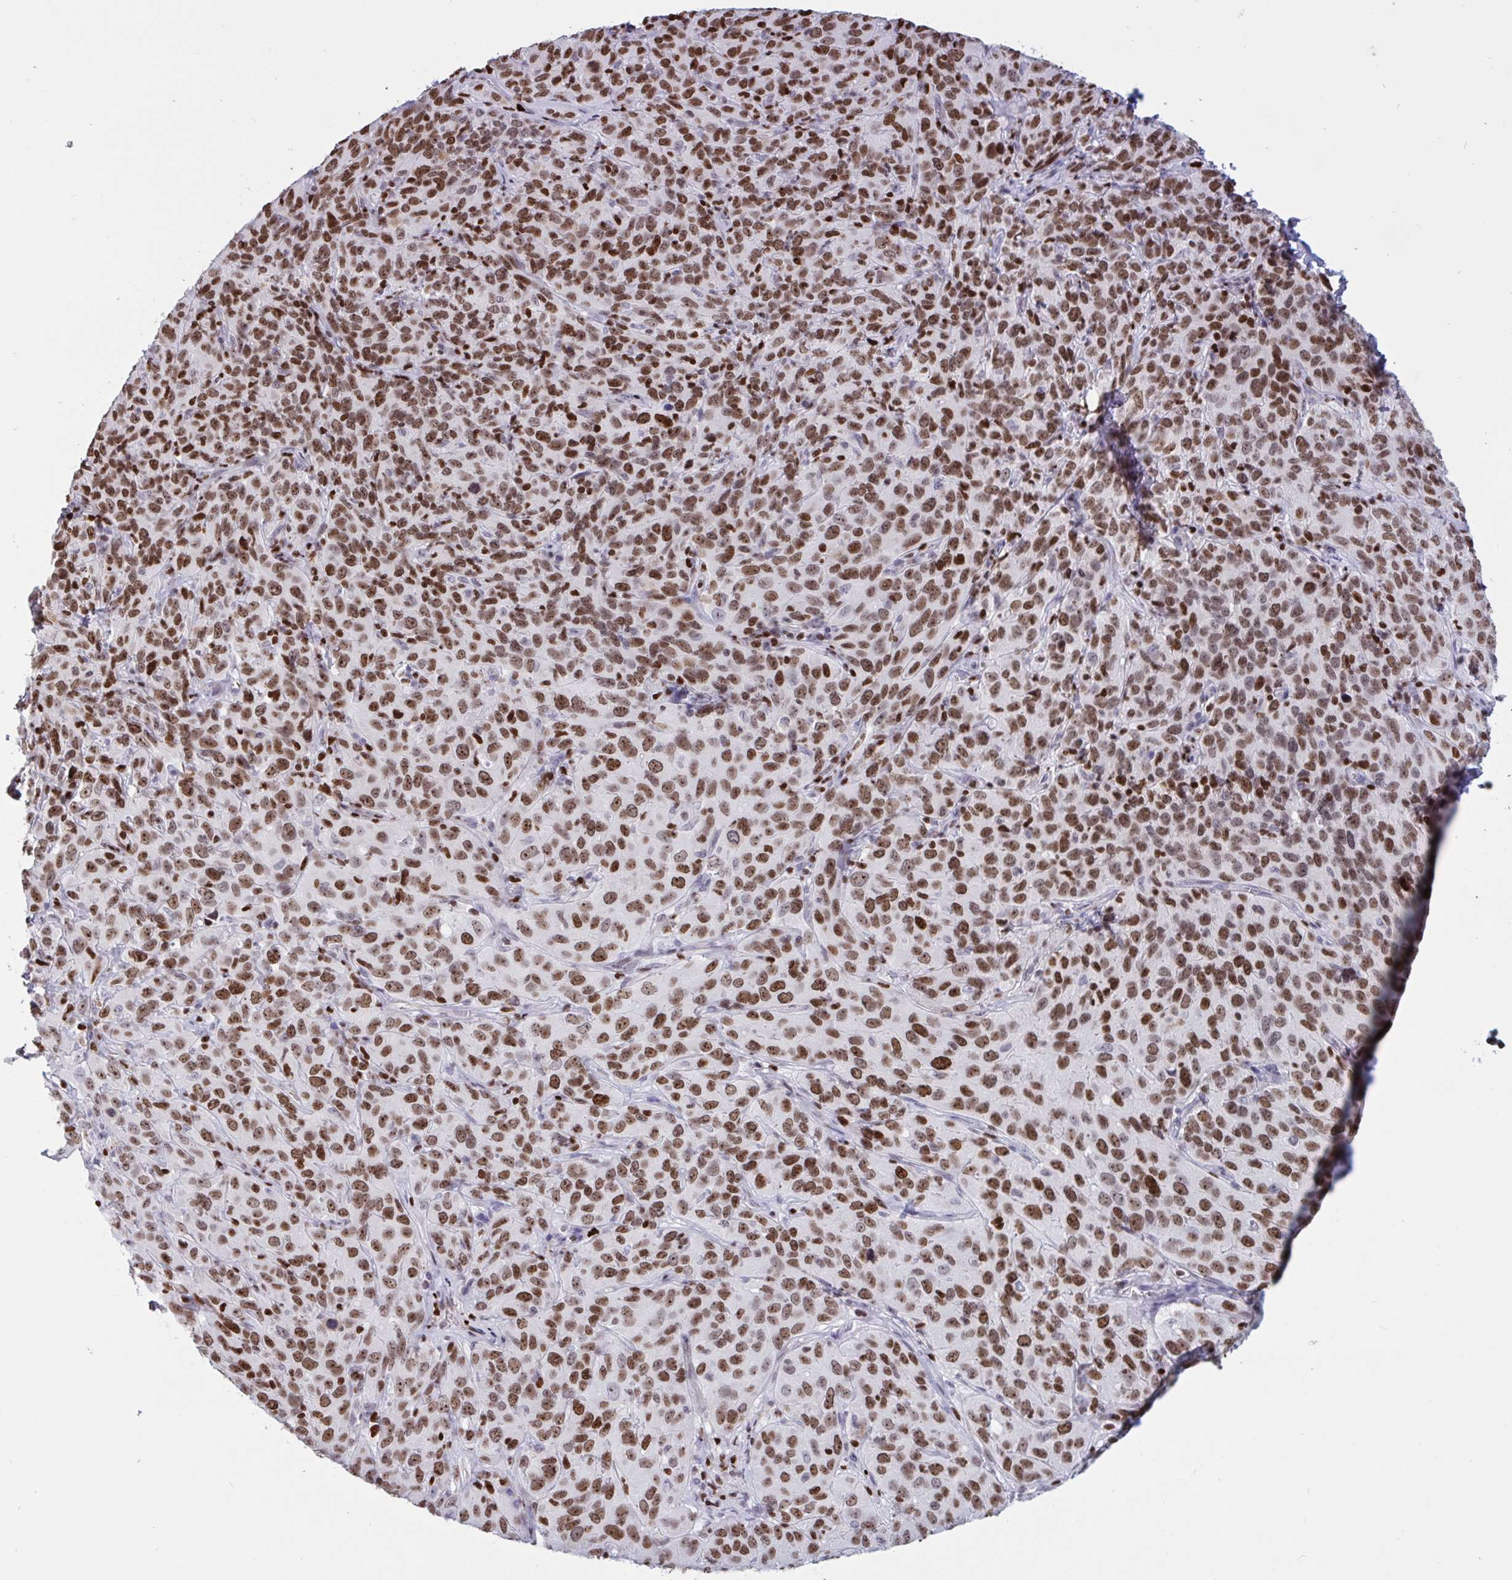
{"staining": {"intensity": "moderate", "quantity": ">75%", "location": "nuclear"}, "tissue": "cervical cancer", "cell_type": "Tumor cells", "image_type": "cancer", "snomed": [{"axis": "morphology", "description": "Squamous cell carcinoma, NOS"}, {"axis": "topography", "description": "Cervix"}], "caption": "Cervical squamous cell carcinoma was stained to show a protein in brown. There is medium levels of moderate nuclear positivity in approximately >75% of tumor cells.", "gene": "HMGB2", "patient": {"sex": "female", "age": 51}}